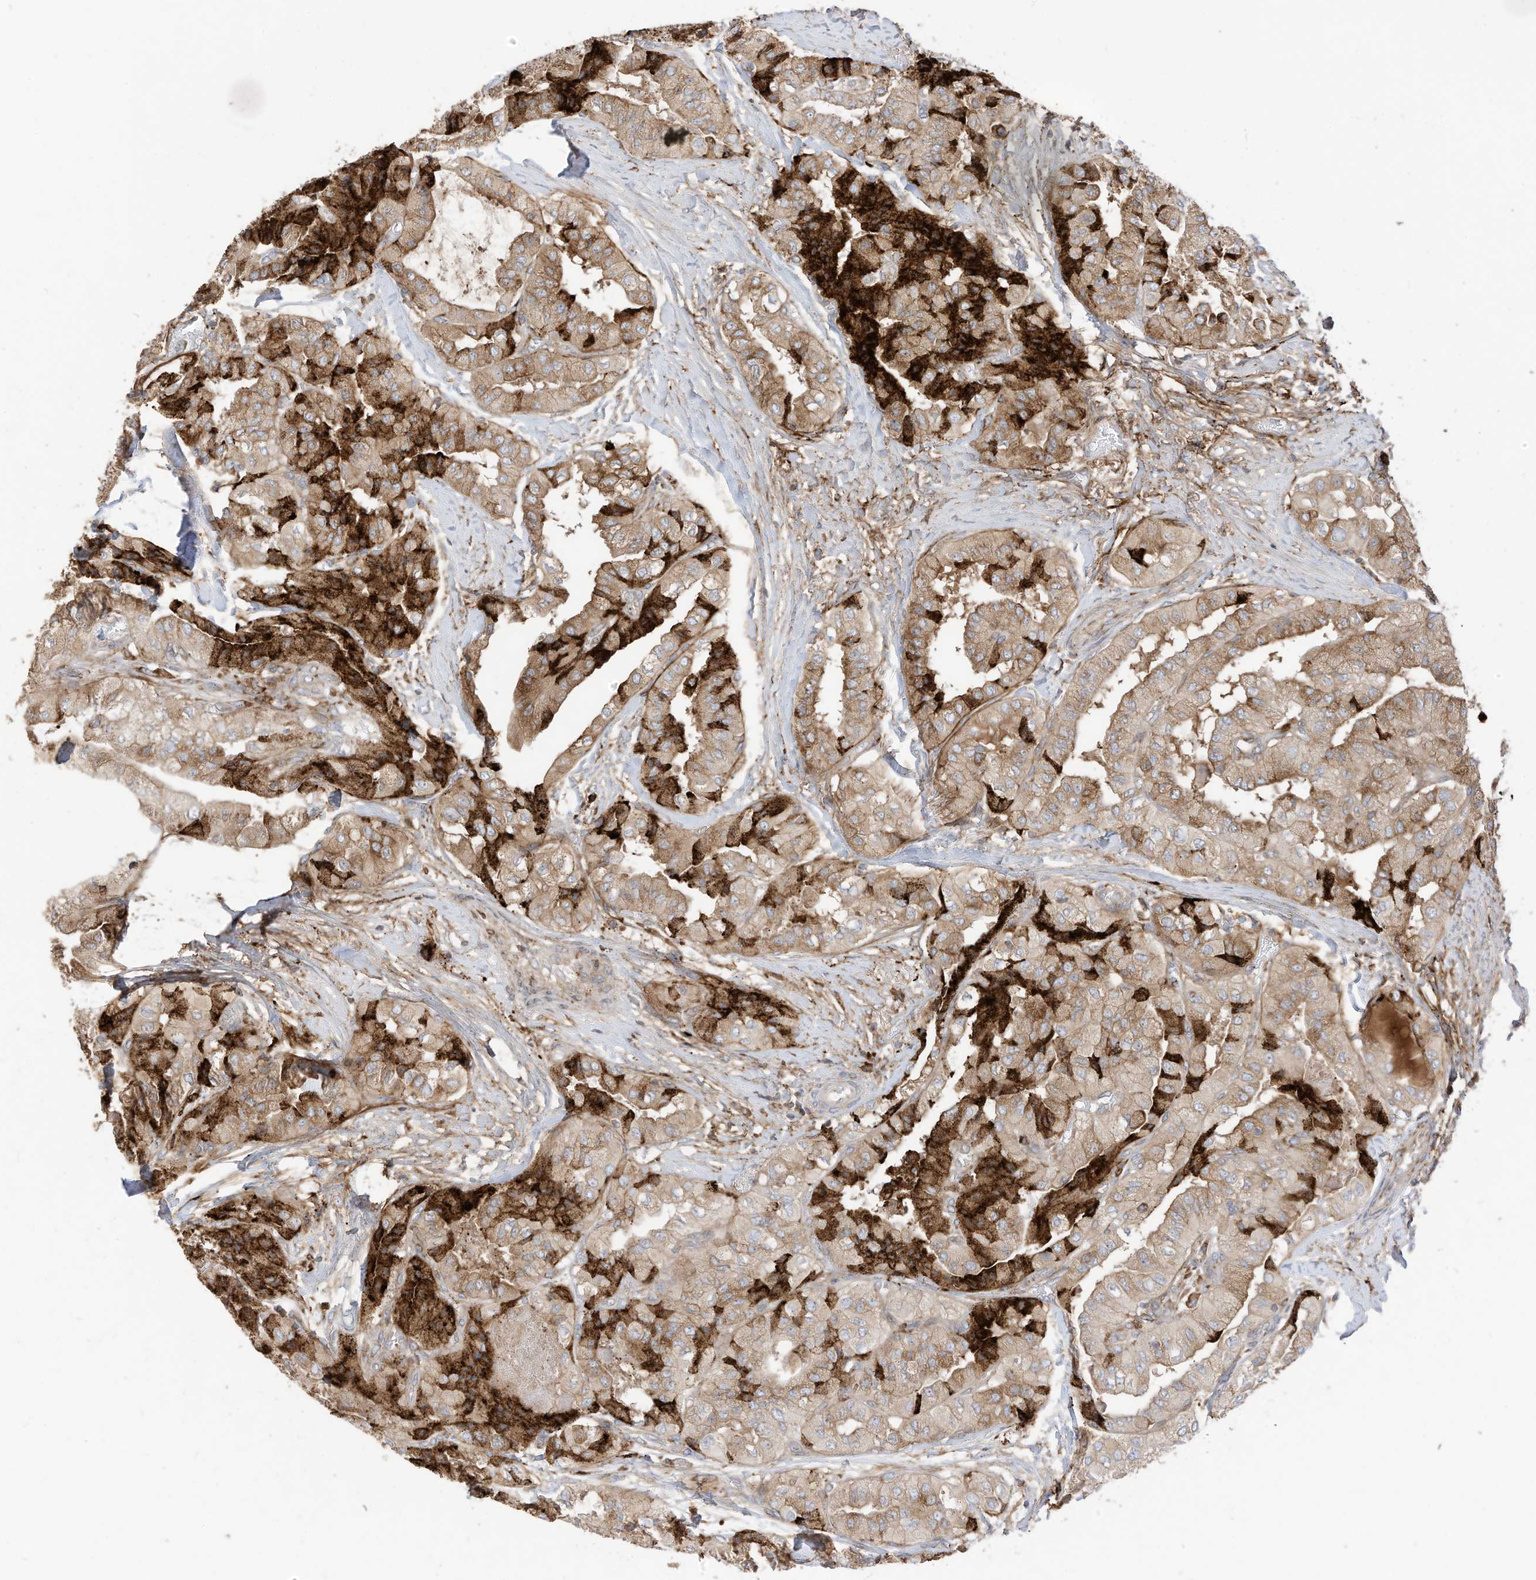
{"staining": {"intensity": "moderate", "quantity": ">75%", "location": "cytoplasmic/membranous"}, "tissue": "thyroid cancer", "cell_type": "Tumor cells", "image_type": "cancer", "snomed": [{"axis": "morphology", "description": "Papillary adenocarcinoma, NOS"}, {"axis": "topography", "description": "Thyroid gland"}], "caption": "Immunohistochemical staining of thyroid cancer reveals medium levels of moderate cytoplasmic/membranous staining in approximately >75% of tumor cells. The protein of interest is stained brown, and the nuclei are stained in blue (DAB (3,3'-diaminobenzidine) IHC with brightfield microscopy, high magnification).", "gene": "TRNAU1AP", "patient": {"sex": "female", "age": 59}}